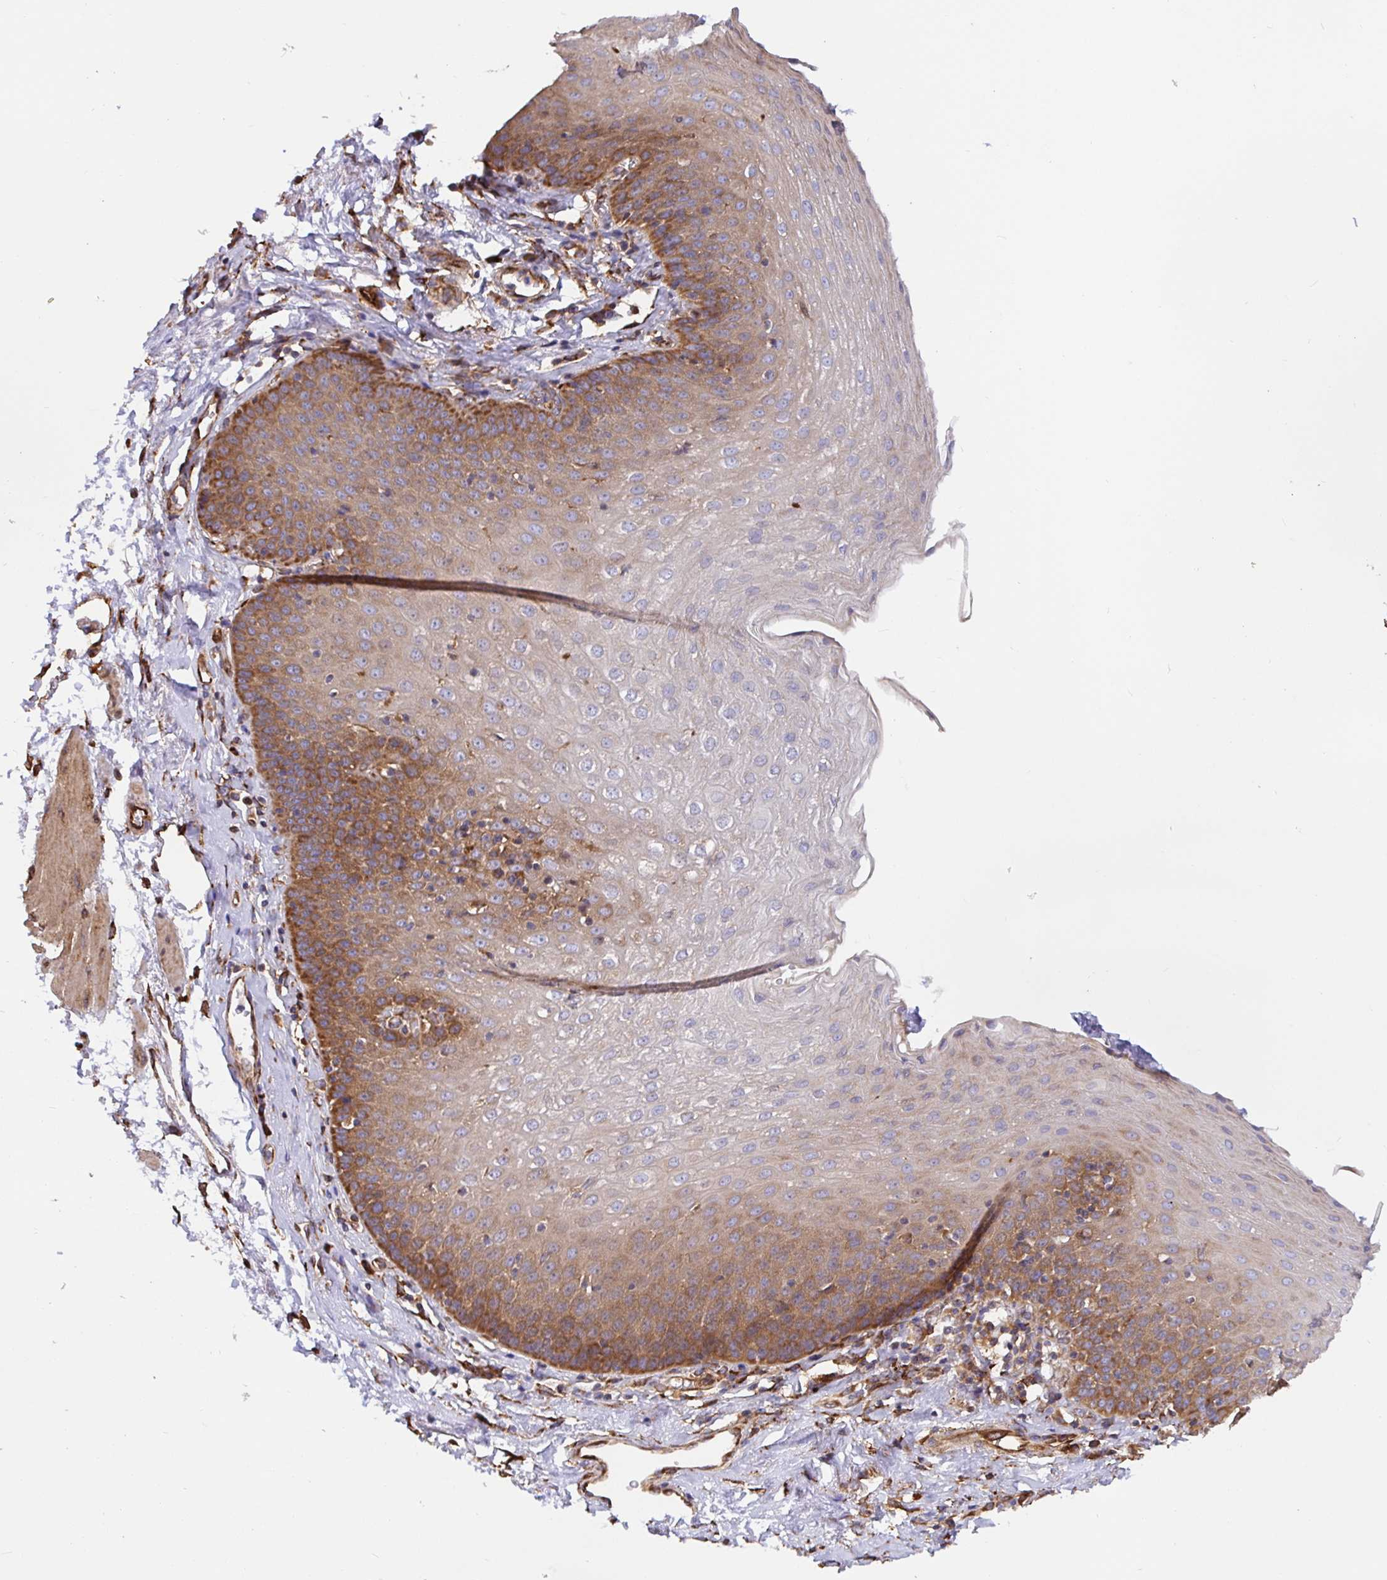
{"staining": {"intensity": "moderate", "quantity": "25%-75%", "location": "cytoplasmic/membranous"}, "tissue": "esophagus", "cell_type": "Squamous epithelial cells", "image_type": "normal", "snomed": [{"axis": "morphology", "description": "Normal tissue, NOS"}, {"axis": "topography", "description": "Esophagus"}], "caption": "Esophagus was stained to show a protein in brown. There is medium levels of moderate cytoplasmic/membranous expression in approximately 25%-75% of squamous epithelial cells. (Brightfield microscopy of DAB IHC at high magnification).", "gene": "MAOA", "patient": {"sex": "female", "age": 81}}